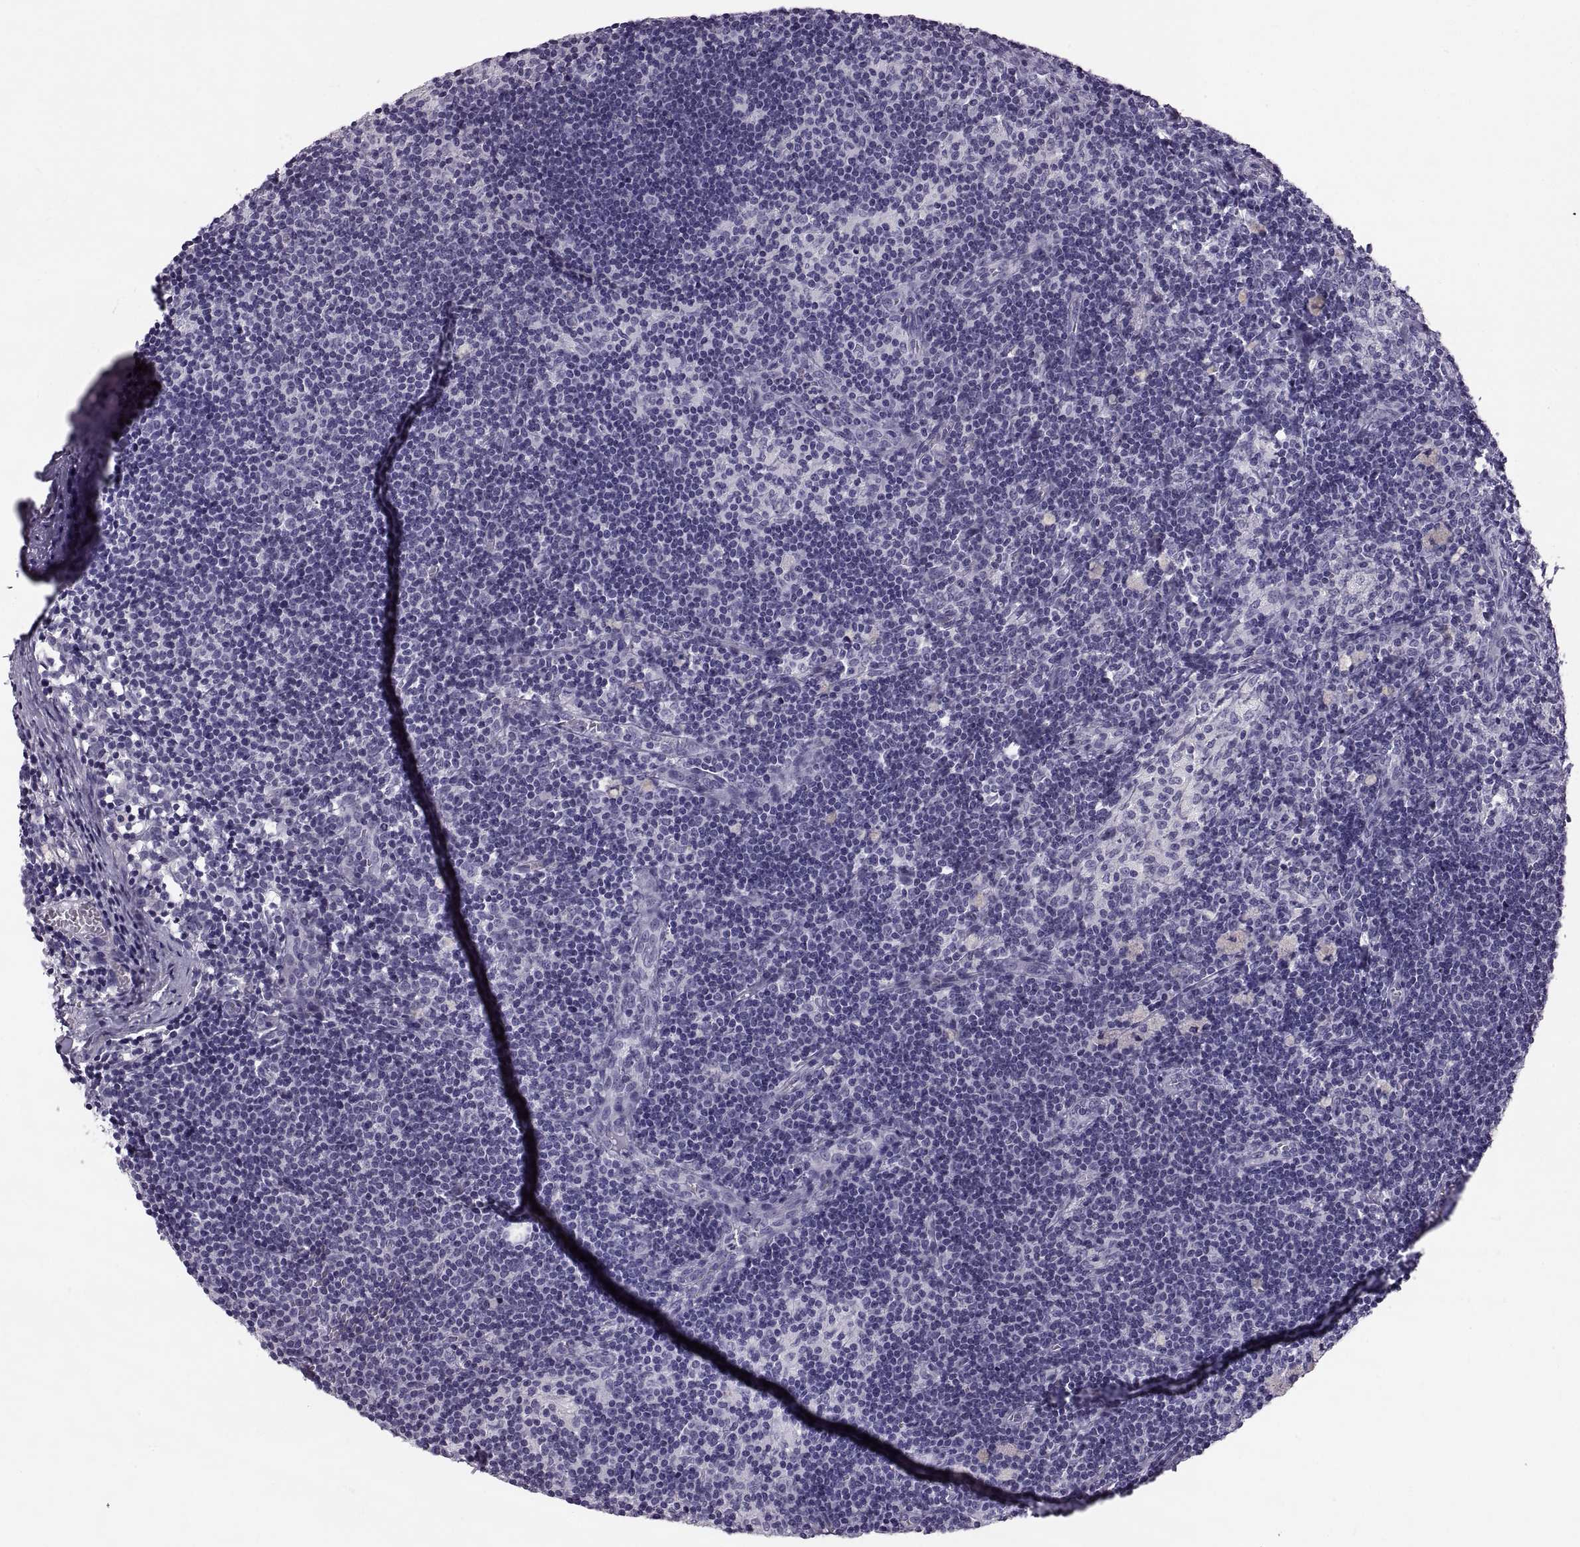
{"staining": {"intensity": "negative", "quantity": "none", "location": "none"}, "tissue": "lymph node", "cell_type": "Germinal center cells", "image_type": "normal", "snomed": [{"axis": "morphology", "description": "Normal tissue, NOS"}, {"axis": "topography", "description": "Lymph node"}], "caption": "DAB (3,3'-diaminobenzidine) immunohistochemical staining of unremarkable human lymph node displays no significant positivity in germinal center cells. Nuclei are stained in blue.", "gene": "WFDC8", "patient": {"sex": "female", "age": 52}}